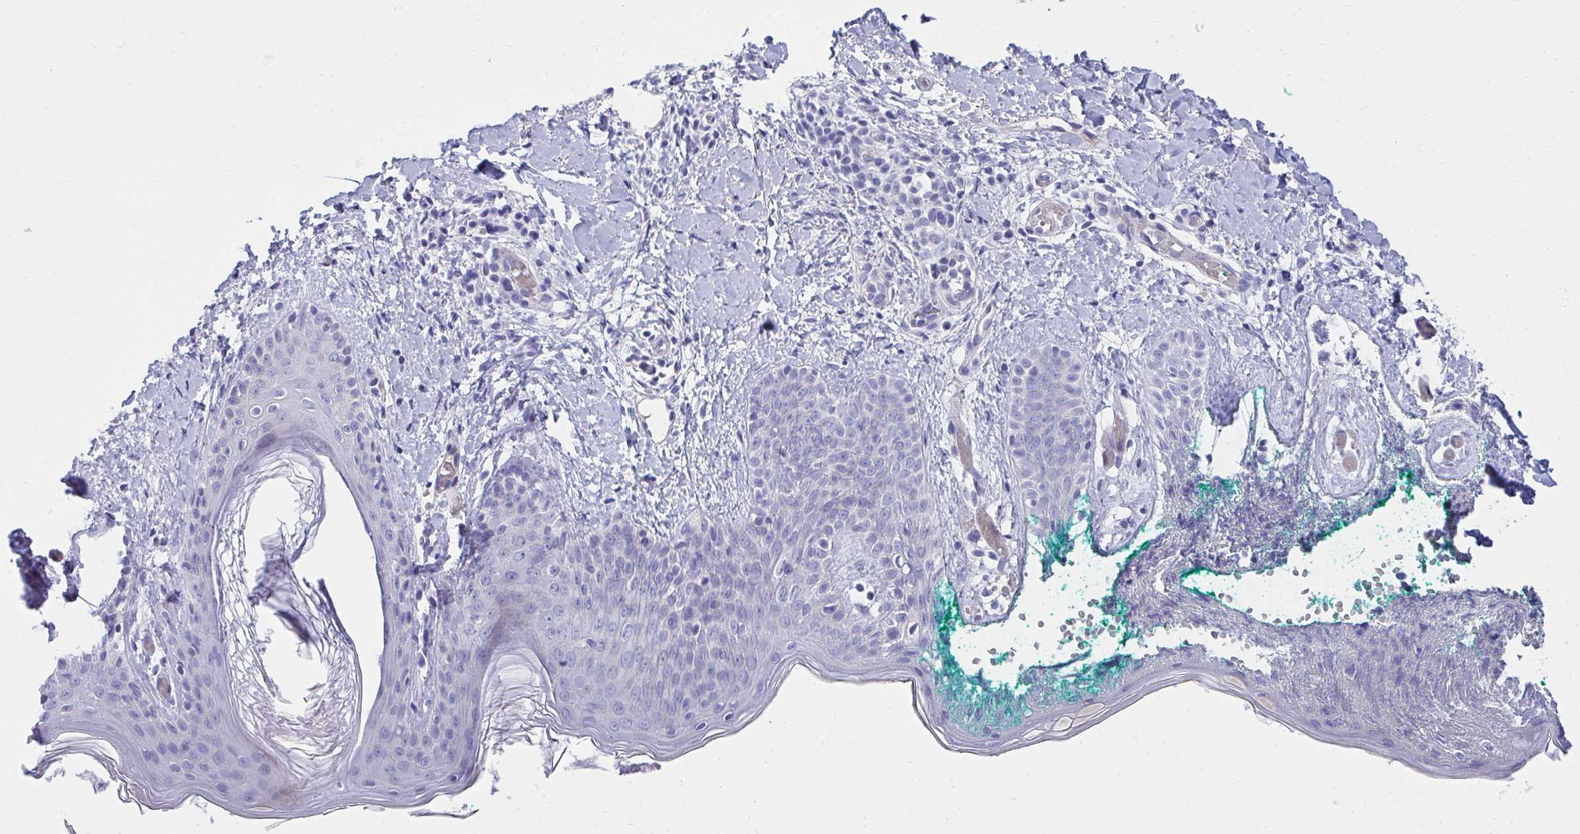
{"staining": {"intensity": "negative", "quantity": "none", "location": "none"}, "tissue": "skin", "cell_type": "Fibroblasts", "image_type": "normal", "snomed": [{"axis": "morphology", "description": "Normal tissue, NOS"}, {"axis": "topography", "description": "Skin"}], "caption": "High magnification brightfield microscopy of benign skin stained with DAB (brown) and counterstained with hematoxylin (blue): fibroblasts show no significant staining. The staining is performed using DAB brown chromogen with nuclei counter-stained in using hematoxylin.", "gene": "LRRC36", "patient": {"sex": "male", "age": 16}}